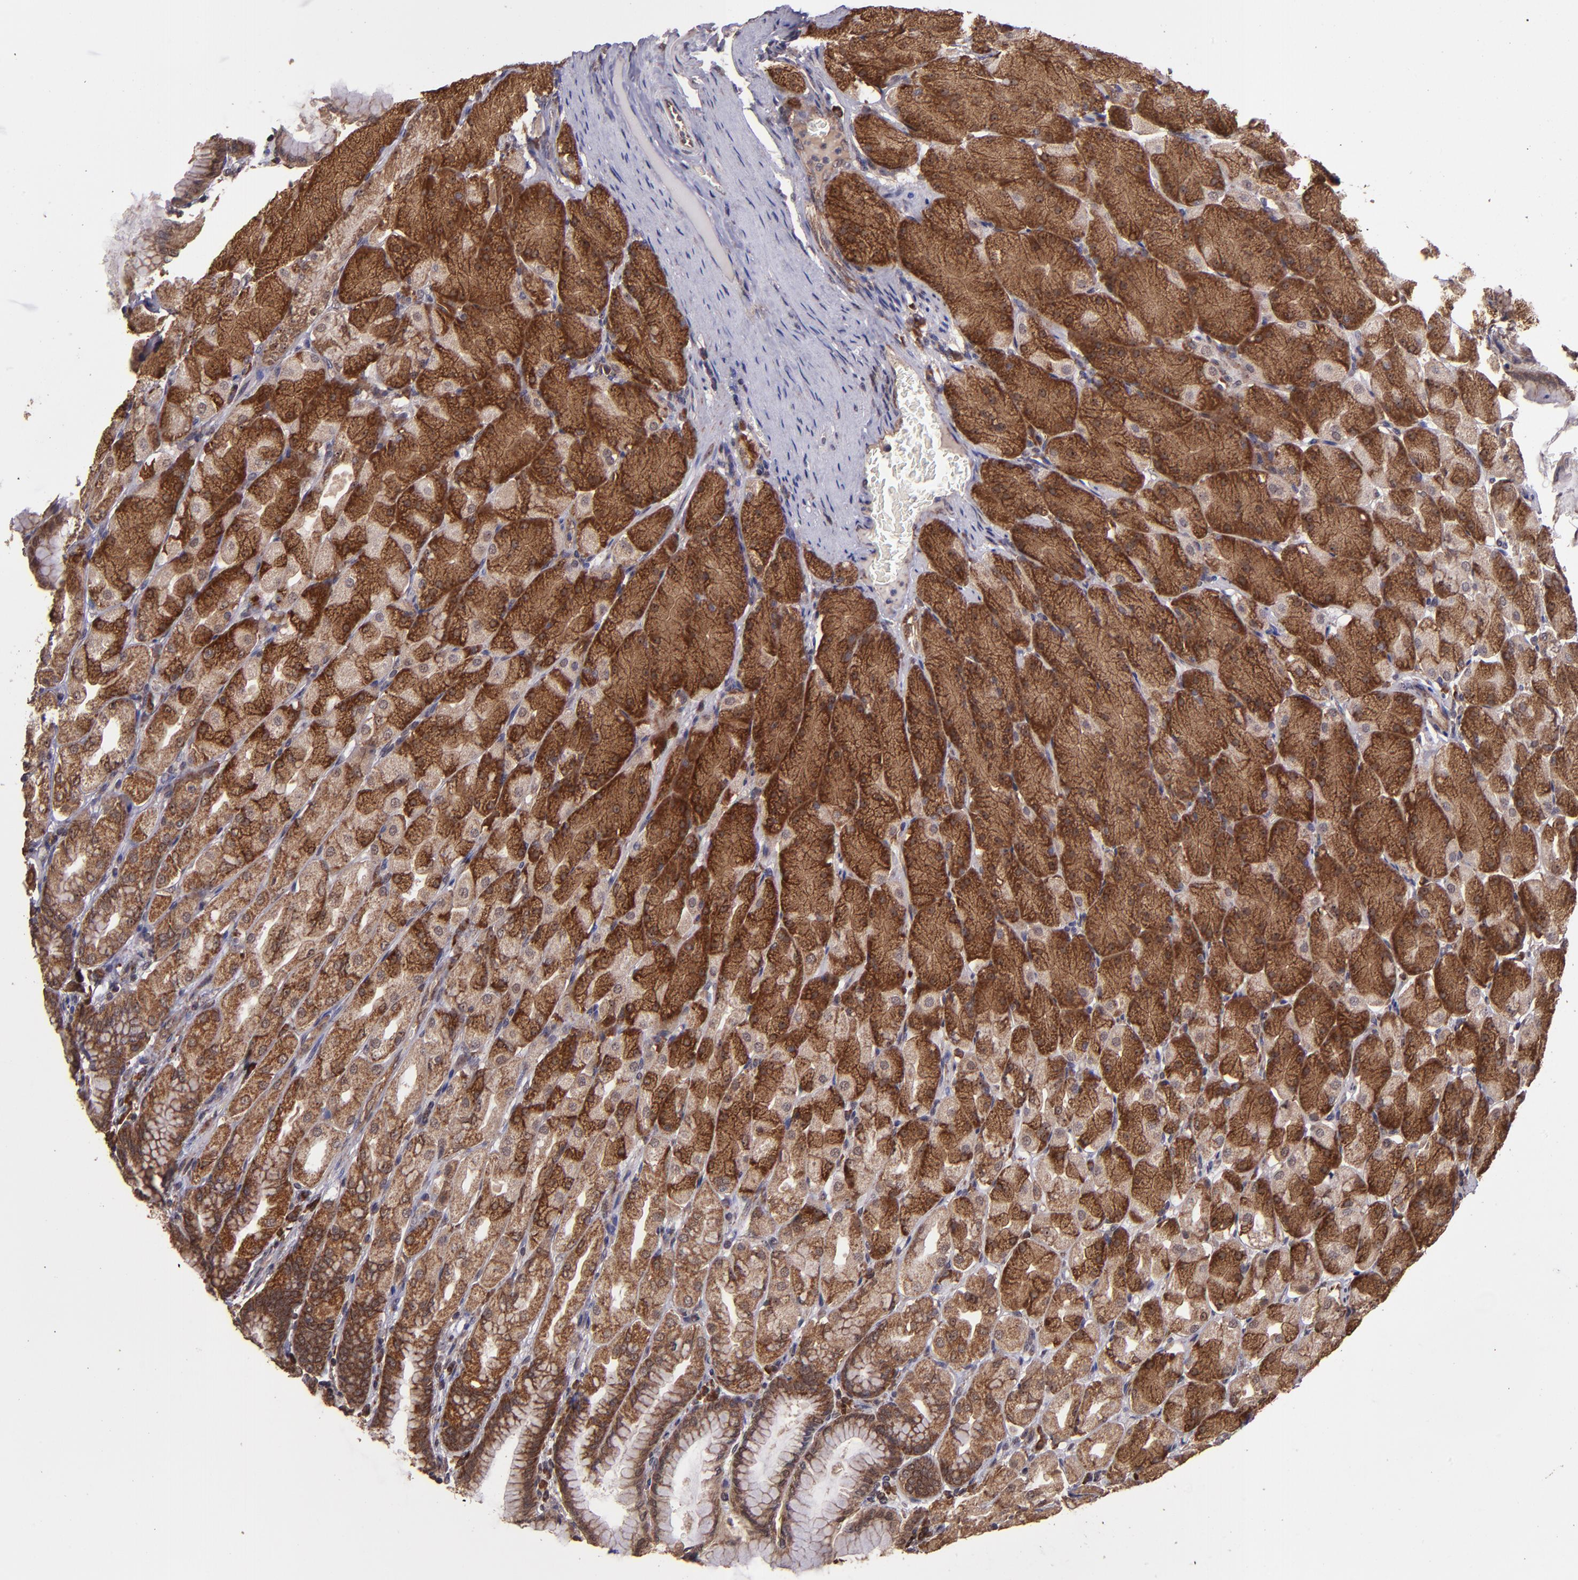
{"staining": {"intensity": "strong", "quantity": ">75%", "location": "cytoplasmic/membranous"}, "tissue": "stomach", "cell_type": "Glandular cells", "image_type": "normal", "snomed": [{"axis": "morphology", "description": "Normal tissue, NOS"}, {"axis": "topography", "description": "Stomach, upper"}], "caption": "Immunohistochemistry staining of benign stomach, which shows high levels of strong cytoplasmic/membranous positivity in about >75% of glandular cells indicating strong cytoplasmic/membranous protein expression. The staining was performed using DAB (brown) for protein detection and nuclei were counterstained in hematoxylin (blue).", "gene": "USP51", "patient": {"sex": "female", "age": 56}}